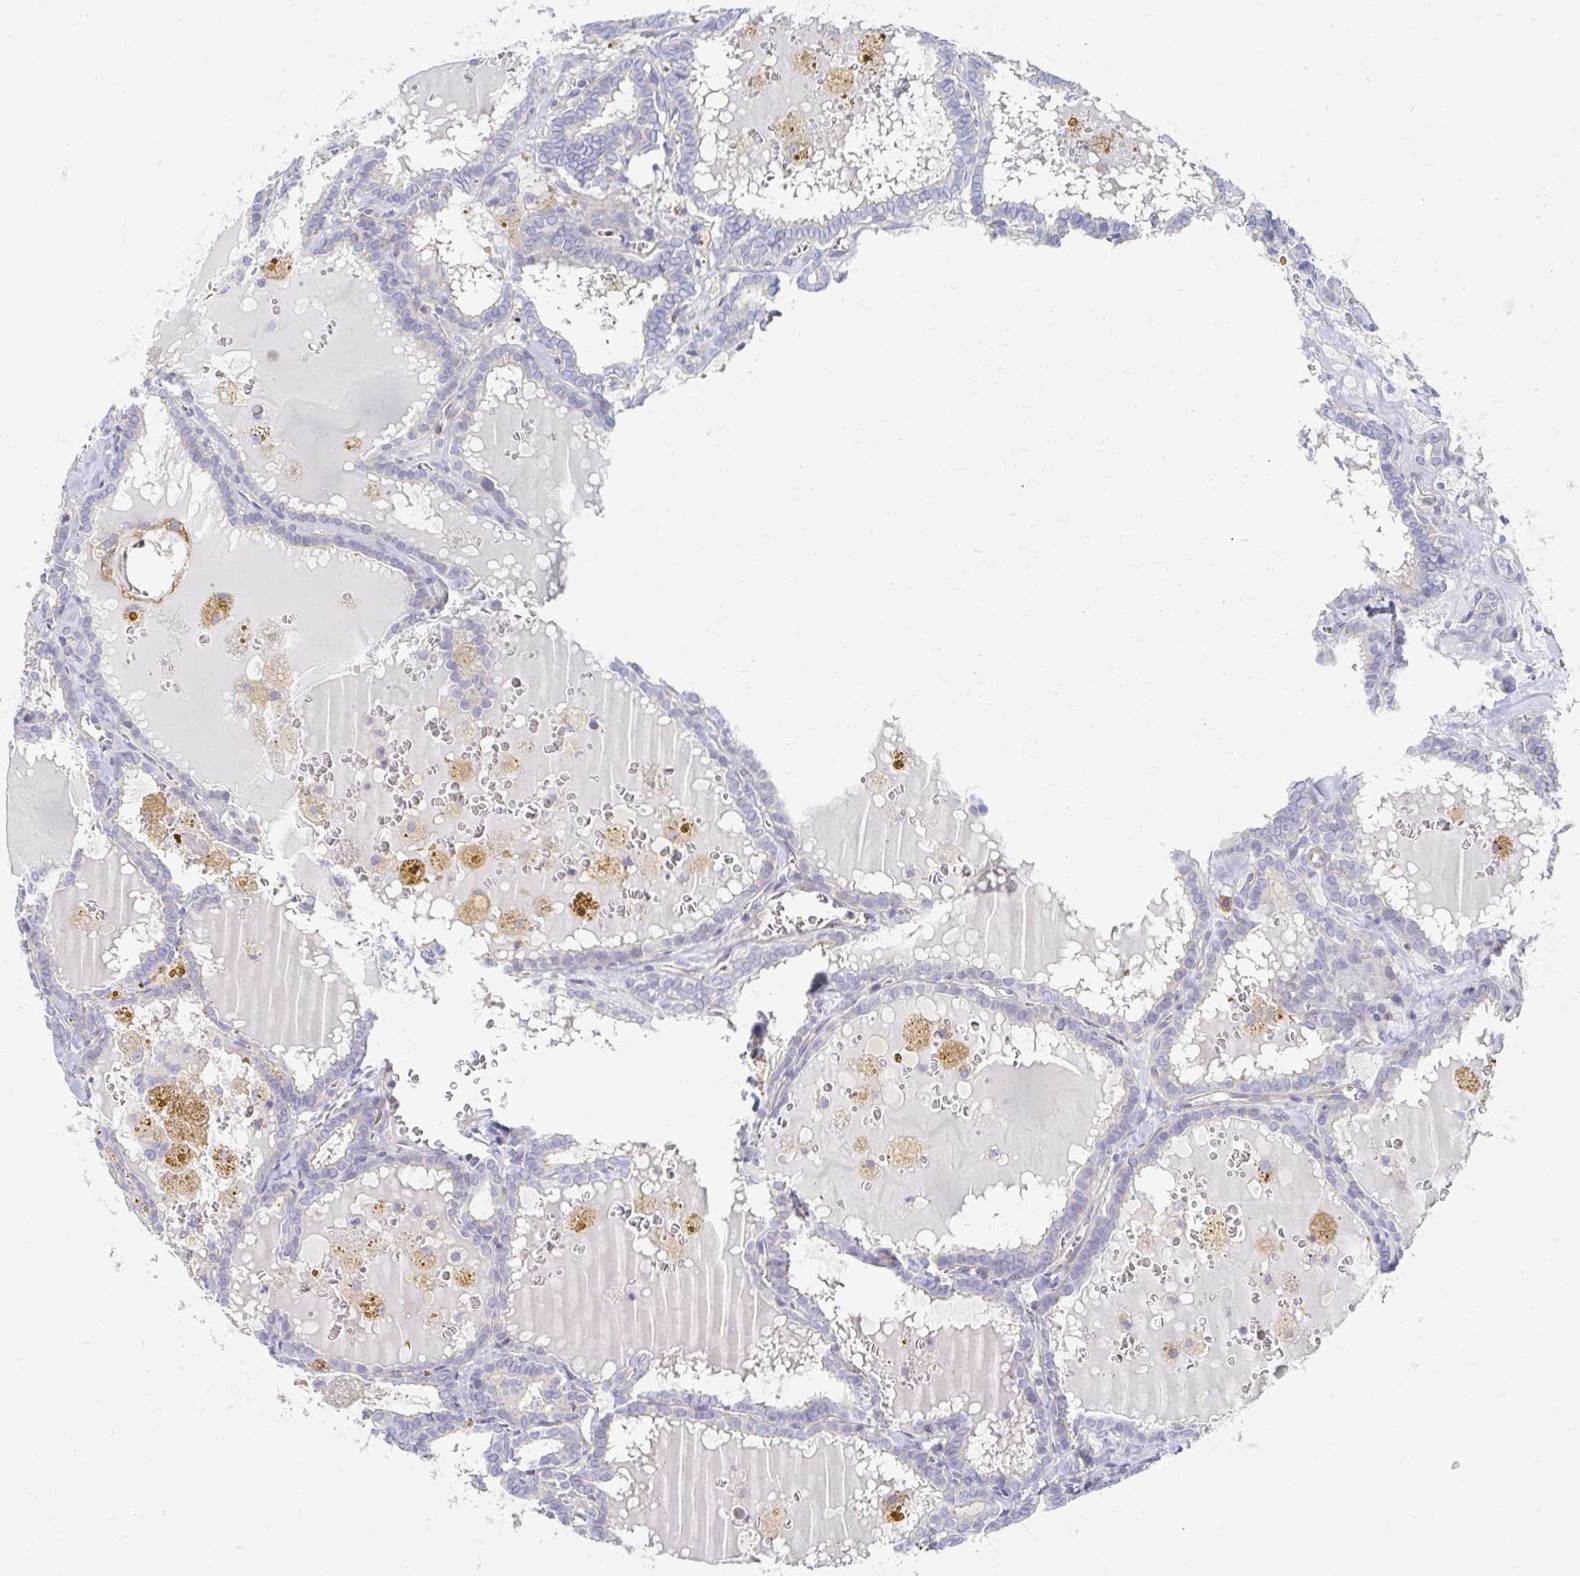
{"staining": {"intensity": "negative", "quantity": "none", "location": "none"}, "tissue": "thyroid cancer", "cell_type": "Tumor cells", "image_type": "cancer", "snomed": [{"axis": "morphology", "description": "Papillary adenocarcinoma, NOS"}, {"axis": "topography", "description": "Thyroid gland"}], "caption": "DAB (3,3'-diaminobenzidine) immunohistochemical staining of papillary adenocarcinoma (thyroid) displays no significant expression in tumor cells.", "gene": "MYLK2", "patient": {"sex": "female", "age": 39}}